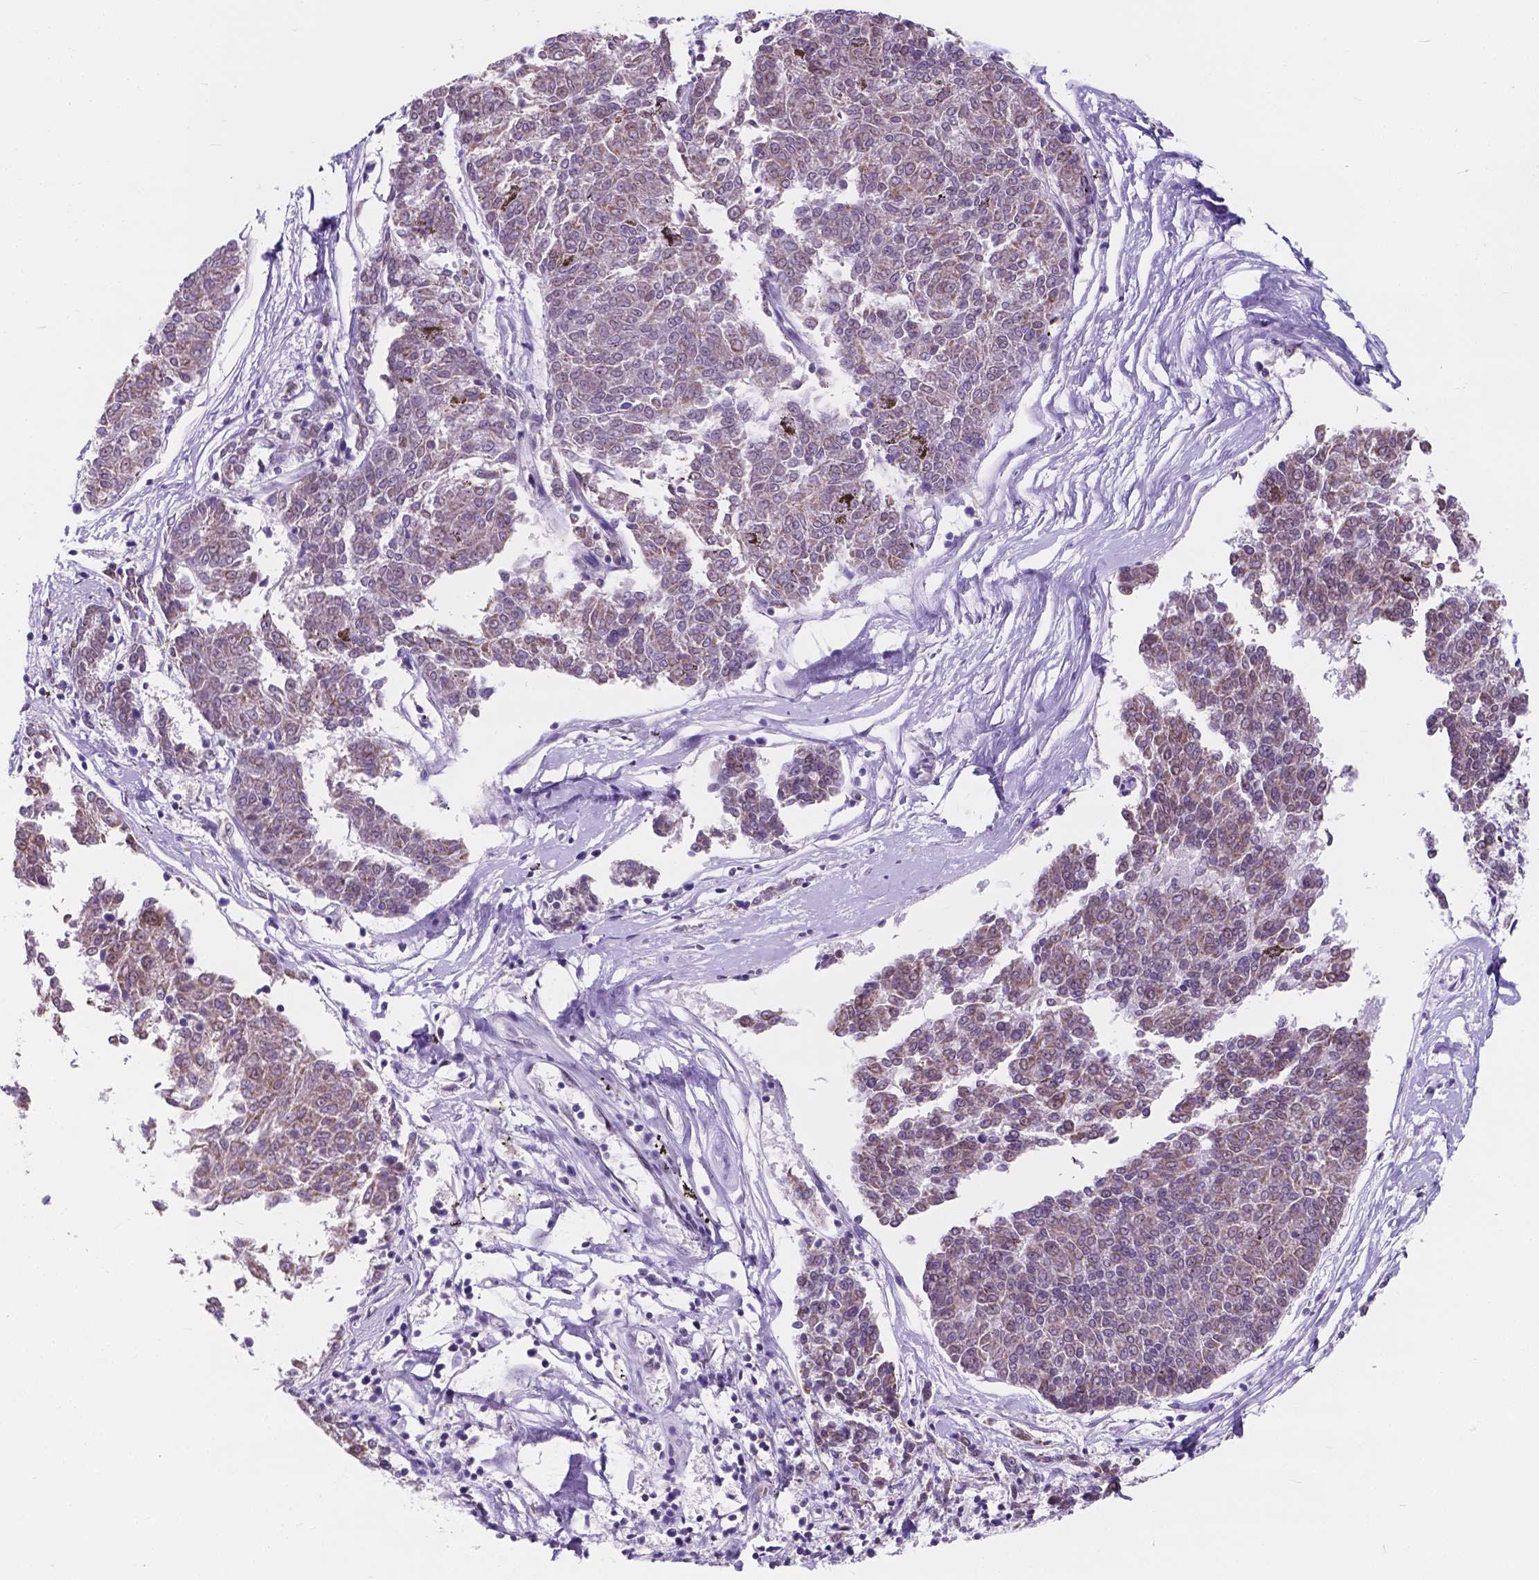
{"staining": {"intensity": "negative", "quantity": "none", "location": "none"}, "tissue": "melanoma", "cell_type": "Tumor cells", "image_type": "cancer", "snomed": [{"axis": "morphology", "description": "Malignant melanoma, NOS"}, {"axis": "topography", "description": "Skin"}], "caption": "Immunohistochemical staining of malignant melanoma exhibits no significant staining in tumor cells. Nuclei are stained in blue.", "gene": "BCAS2", "patient": {"sex": "female", "age": 72}}